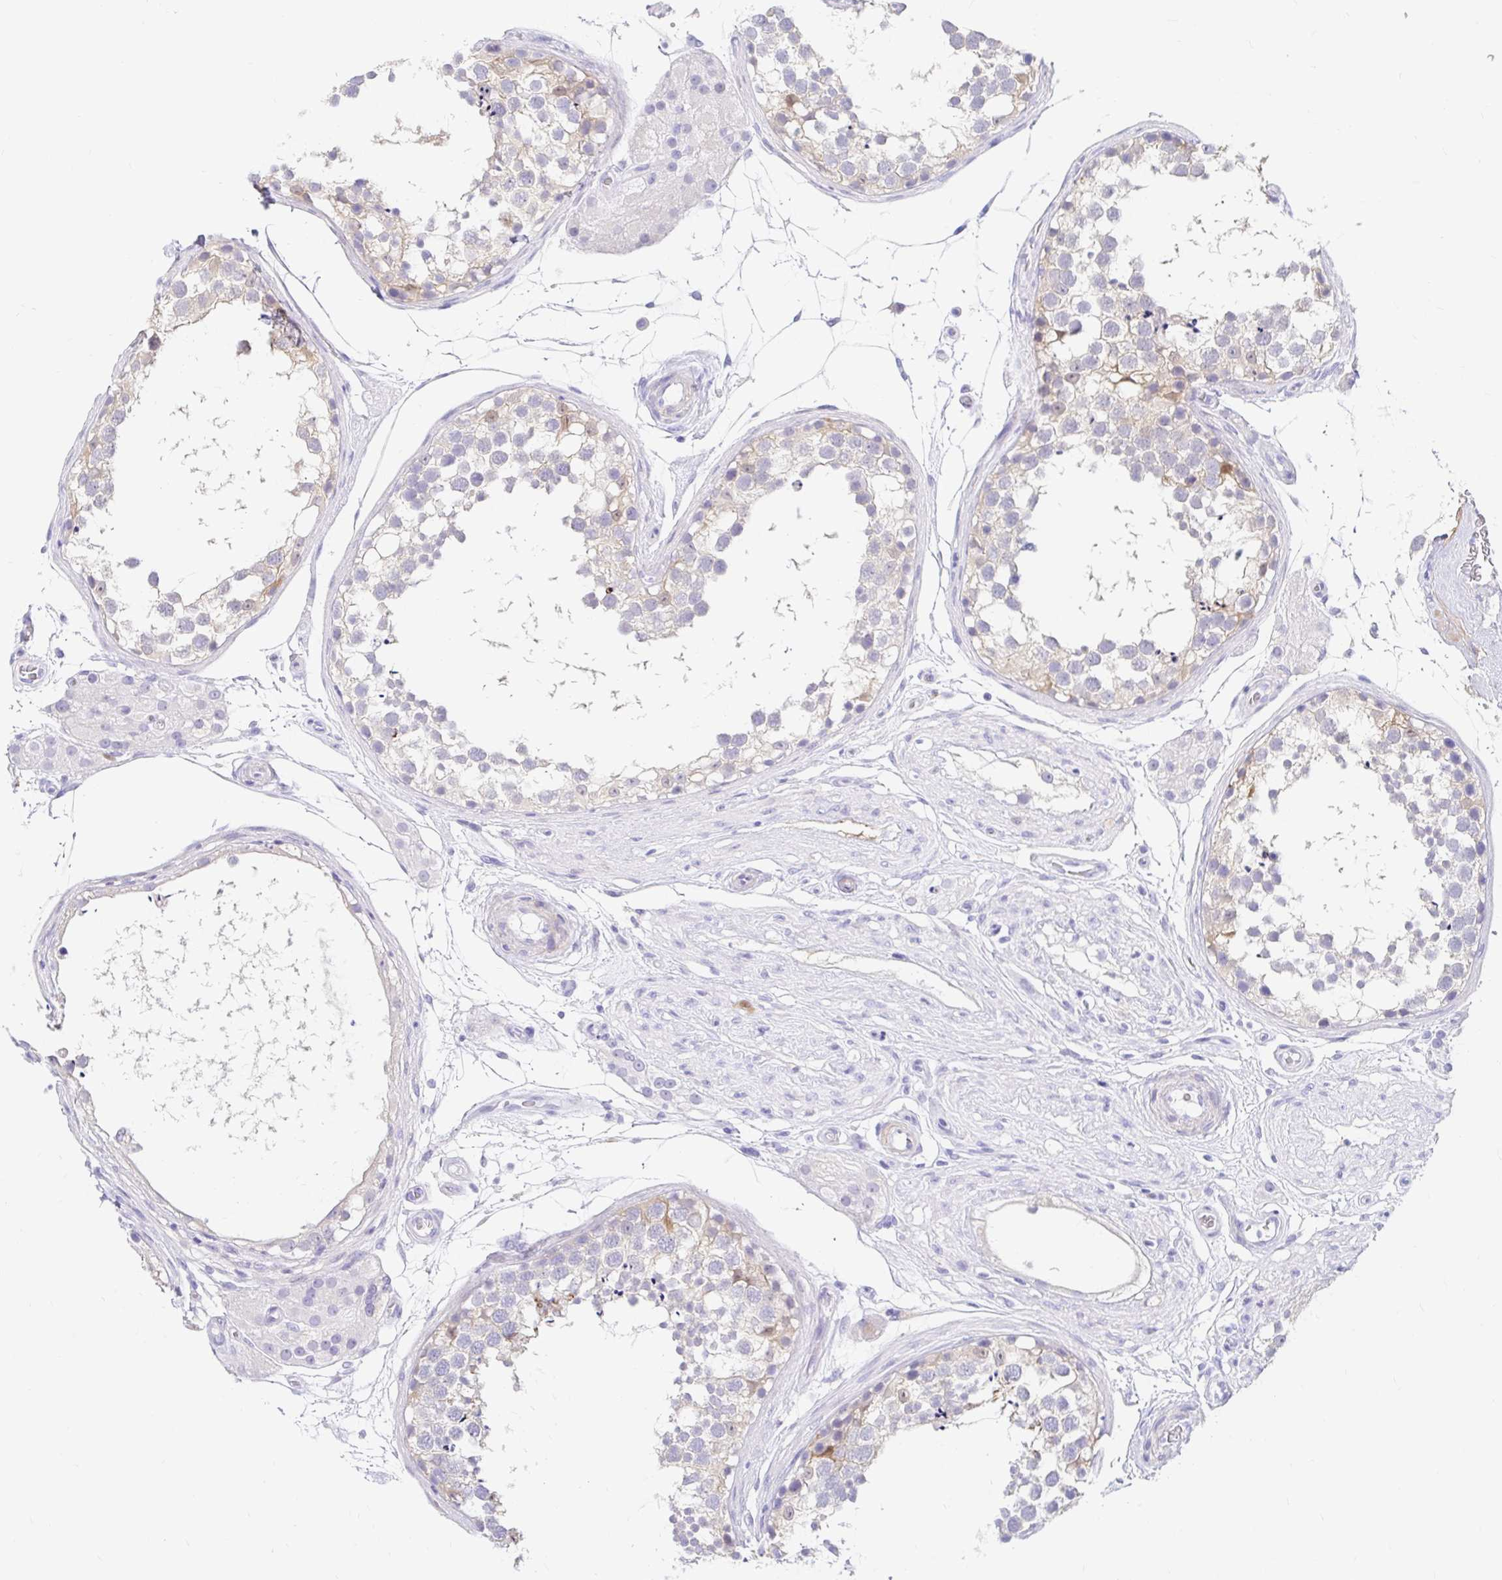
{"staining": {"intensity": "weak", "quantity": "<25%", "location": "cytoplasmic/membranous"}, "tissue": "testis", "cell_type": "Cells in seminiferous ducts", "image_type": "normal", "snomed": [{"axis": "morphology", "description": "Normal tissue, NOS"}, {"axis": "morphology", "description": "Seminoma, NOS"}, {"axis": "topography", "description": "Testis"}], "caption": "The immunohistochemistry micrograph has no significant expression in cells in seminiferous ducts of testis.", "gene": "PPP1R1B", "patient": {"sex": "male", "age": 65}}